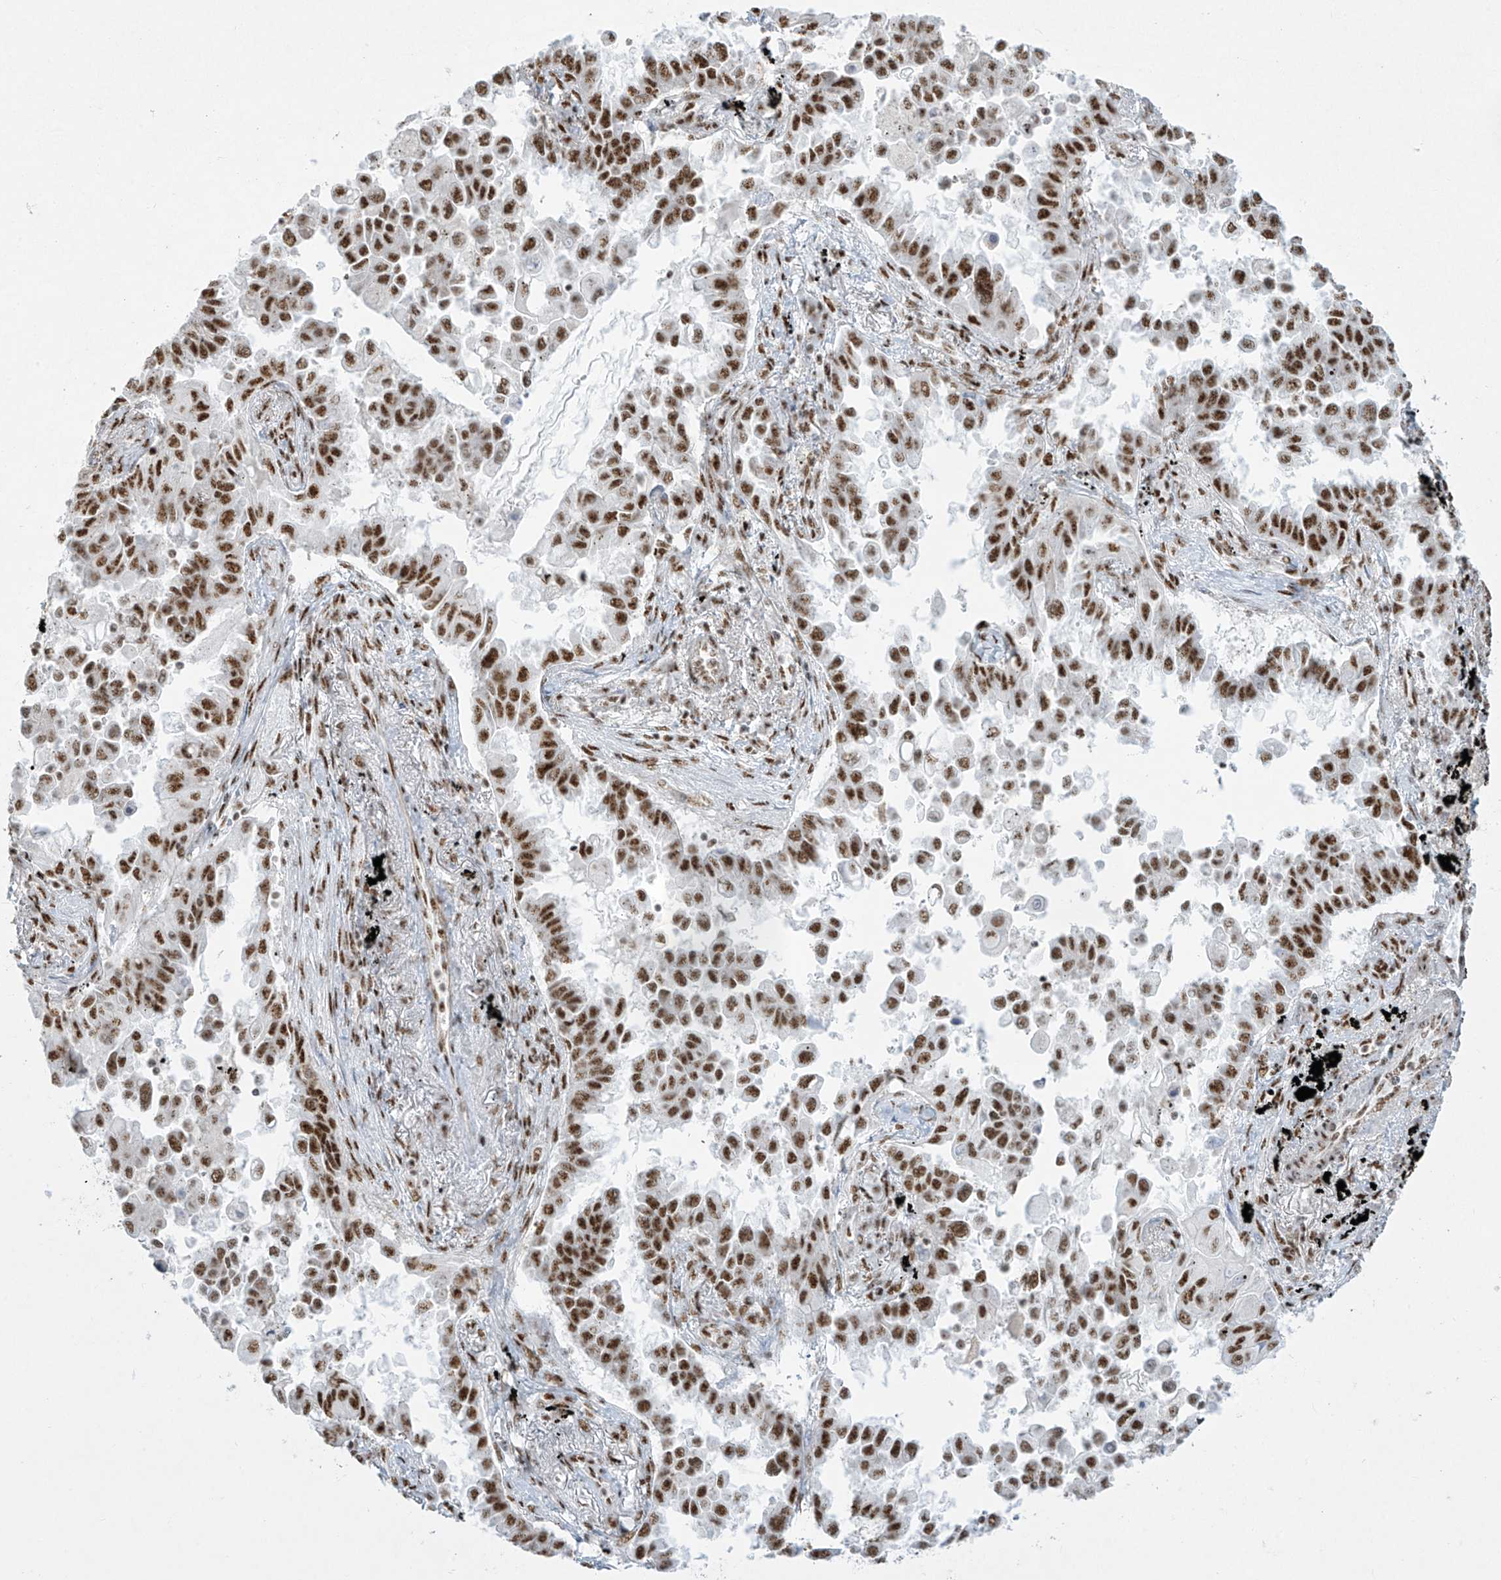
{"staining": {"intensity": "moderate", "quantity": ">75%", "location": "nuclear"}, "tissue": "lung cancer", "cell_type": "Tumor cells", "image_type": "cancer", "snomed": [{"axis": "morphology", "description": "Adenocarcinoma, NOS"}, {"axis": "topography", "description": "Lung"}], "caption": "This histopathology image reveals immunohistochemistry staining of human adenocarcinoma (lung), with medium moderate nuclear staining in approximately >75% of tumor cells.", "gene": "MS4A6A", "patient": {"sex": "female", "age": 67}}